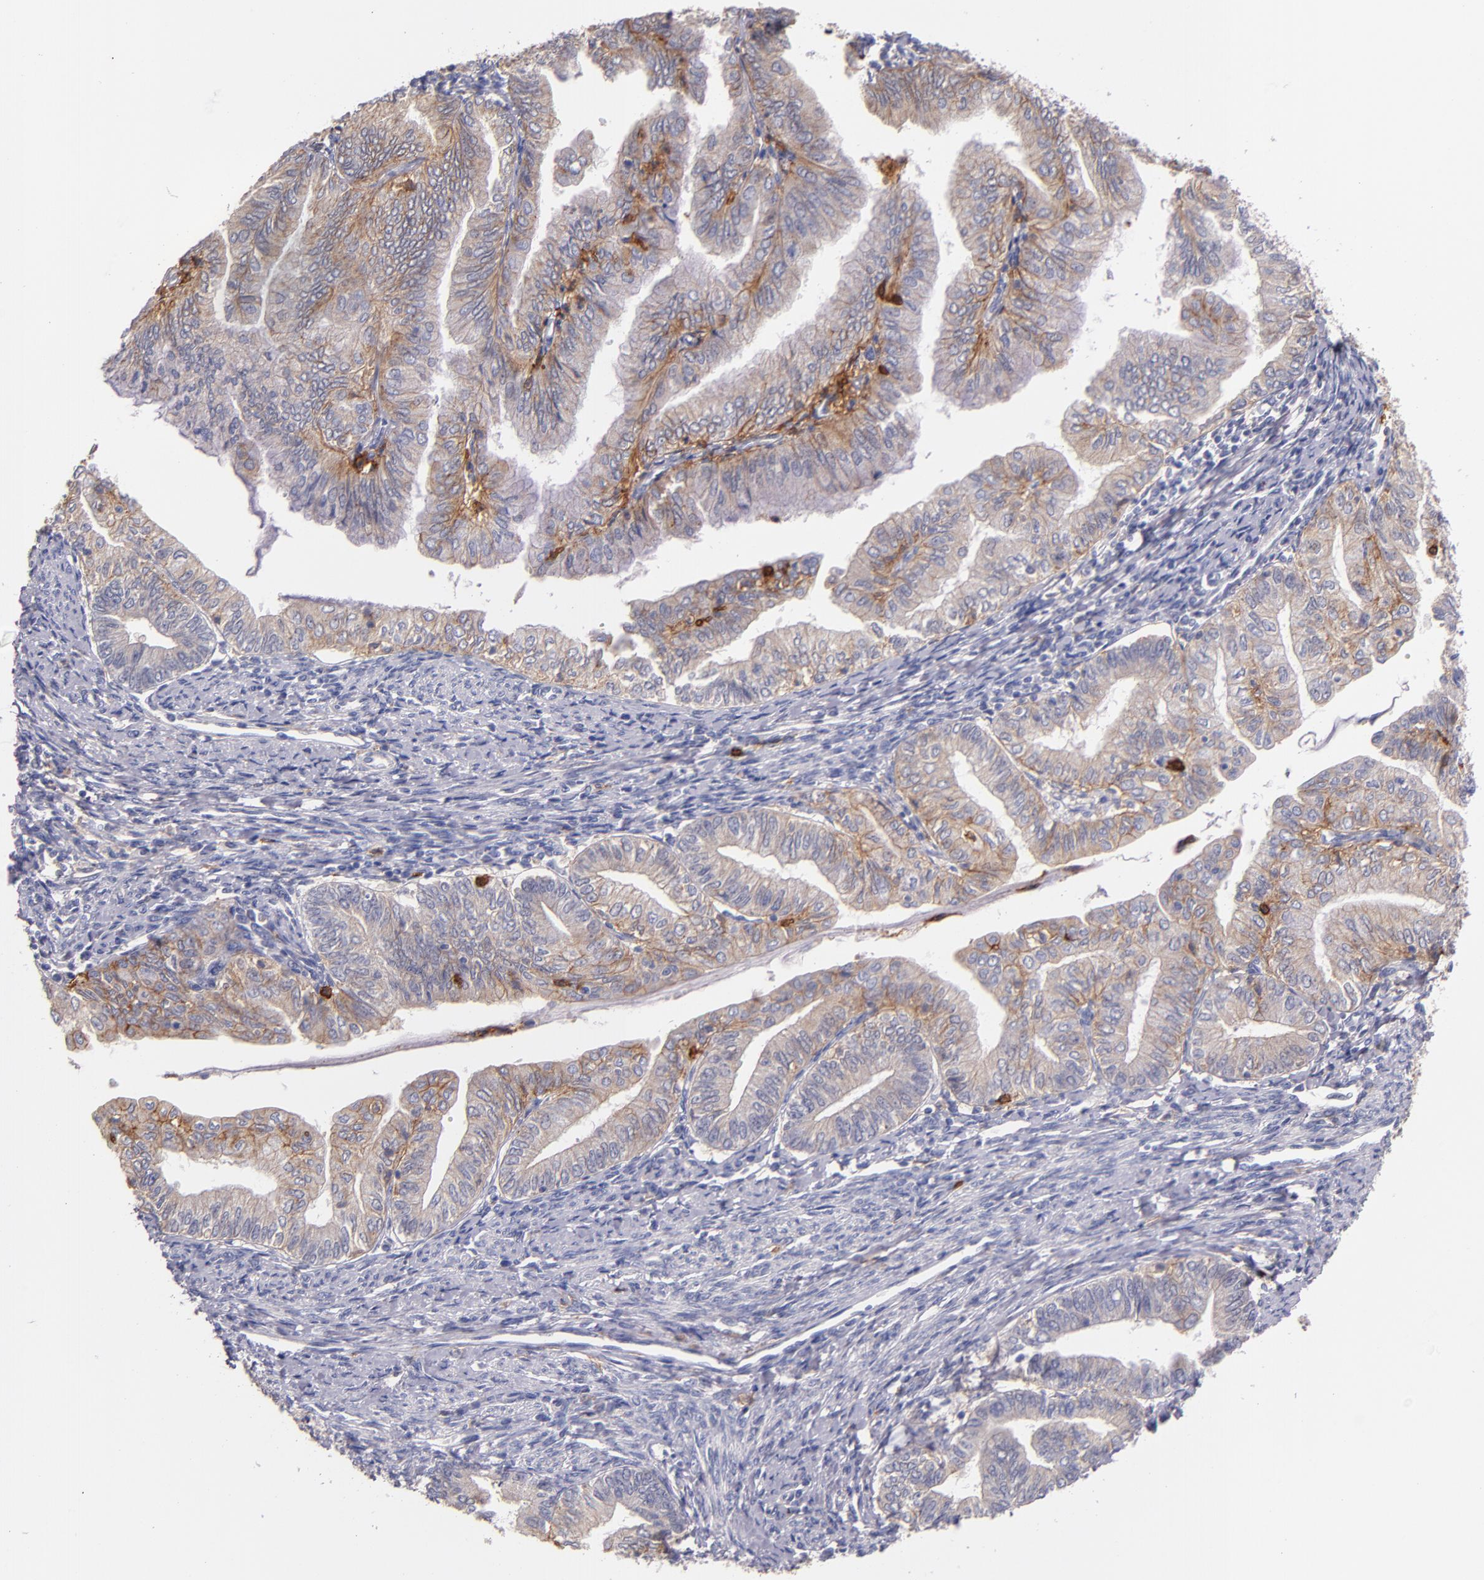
{"staining": {"intensity": "moderate", "quantity": ">75%", "location": "cytoplasmic/membranous"}, "tissue": "endometrial cancer", "cell_type": "Tumor cells", "image_type": "cancer", "snomed": [{"axis": "morphology", "description": "Adenocarcinoma, NOS"}, {"axis": "topography", "description": "Endometrium"}], "caption": "Immunohistochemistry staining of endometrial cancer (adenocarcinoma), which shows medium levels of moderate cytoplasmic/membranous positivity in about >75% of tumor cells indicating moderate cytoplasmic/membranous protein staining. The staining was performed using DAB (3,3'-diaminobenzidine) (brown) for protein detection and nuclei were counterstained in hematoxylin (blue).", "gene": "C5AR1", "patient": {"sex": "female", "age": 66}}